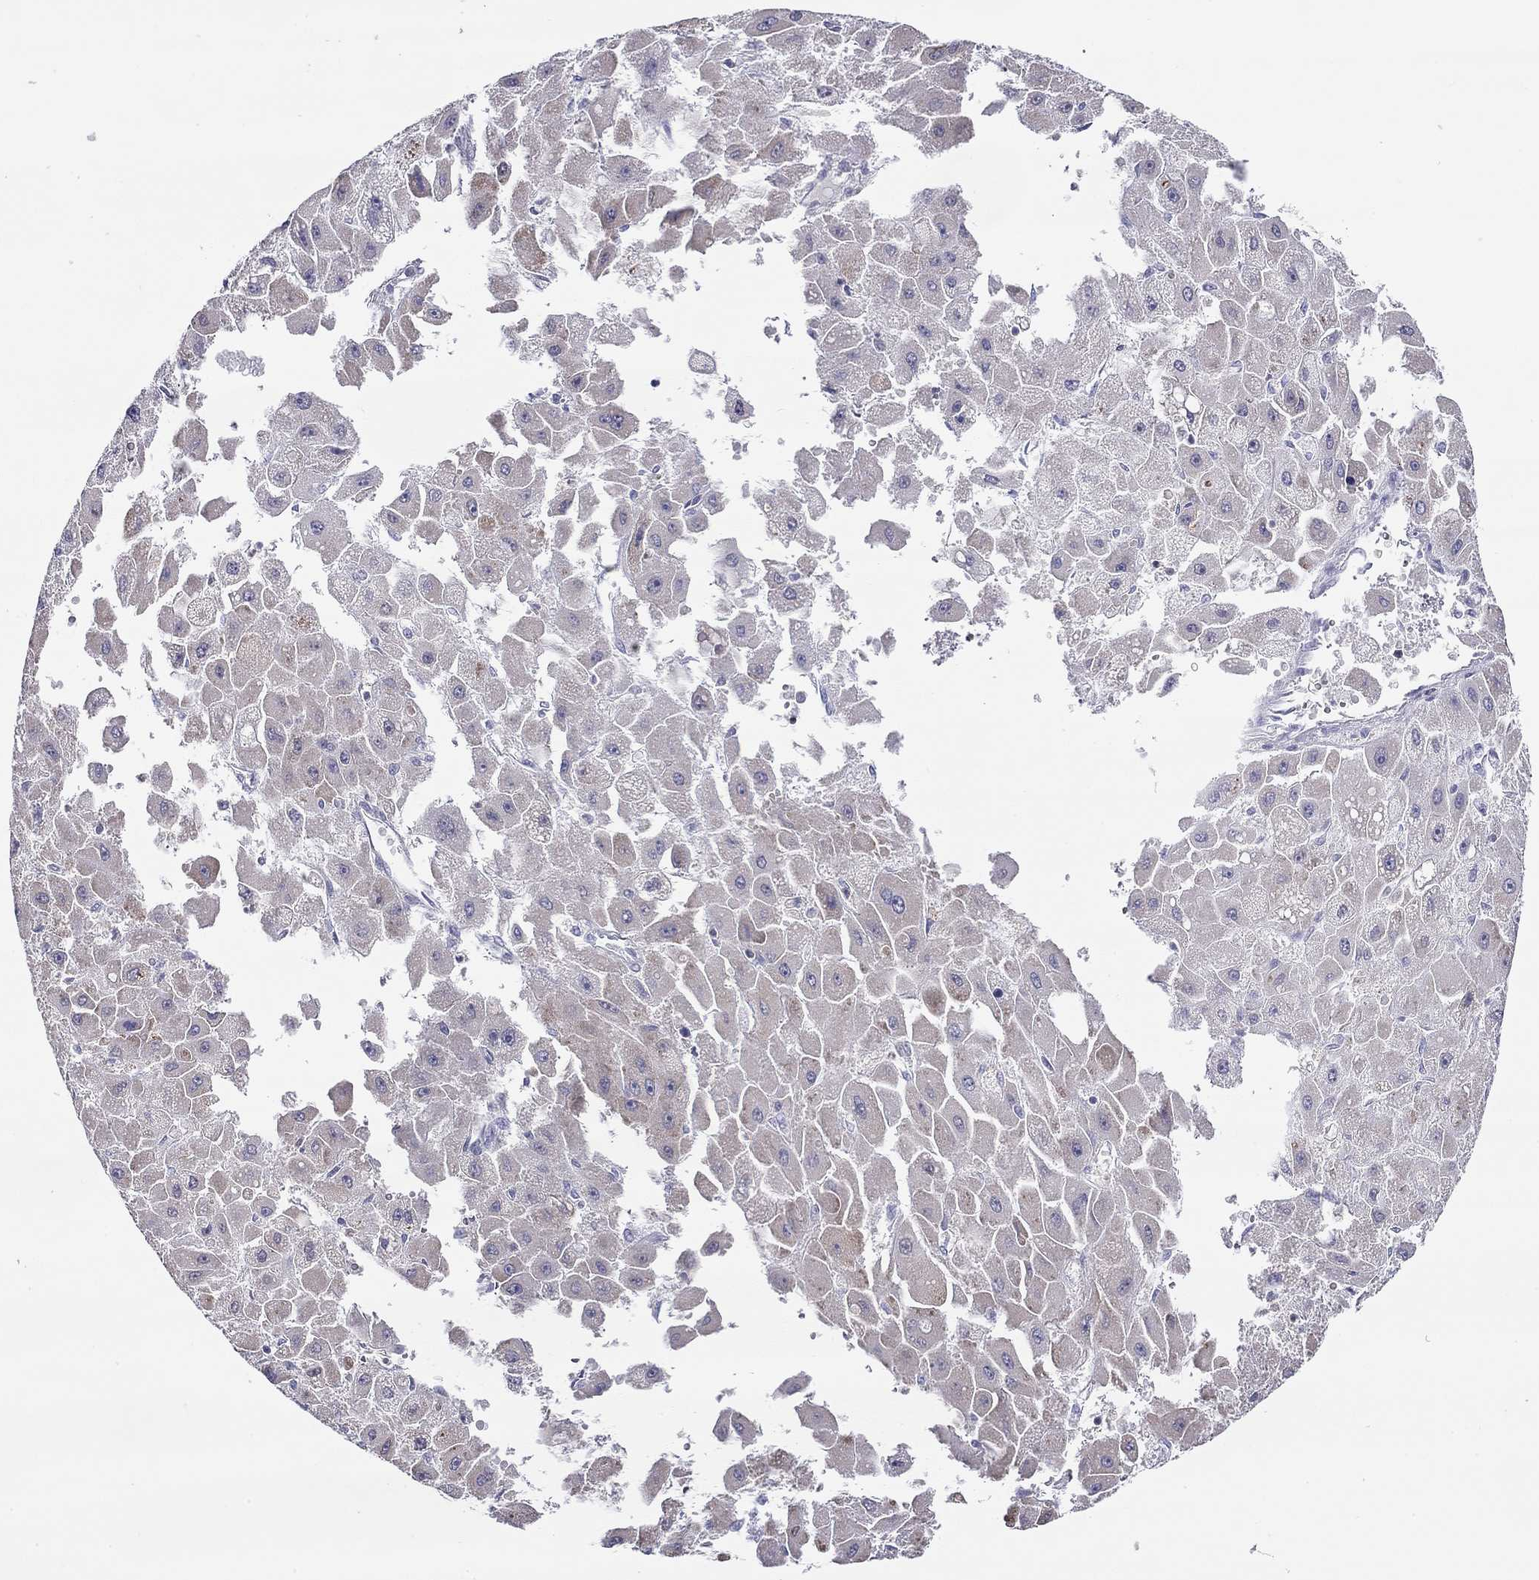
{"staining": {"intensity": "negative", "quantity": "none", "location": "none"}, "tissue": "liver cancer", "cell_type": "Tumor cells", "image_type": "cancer", "snomed": [{"axis": "morphology", "description": "Carcinoma, Hepatocellular, NOS"}, {"axis": "topography", "description": "Liver"}], "caption": "Liver hepatocellular carcinoma stained for a protein using immunohistochemistry shows no positivity tumor cells.", "gene": "SLC46A2", "patient": {"sex": "female", "age": 25}}